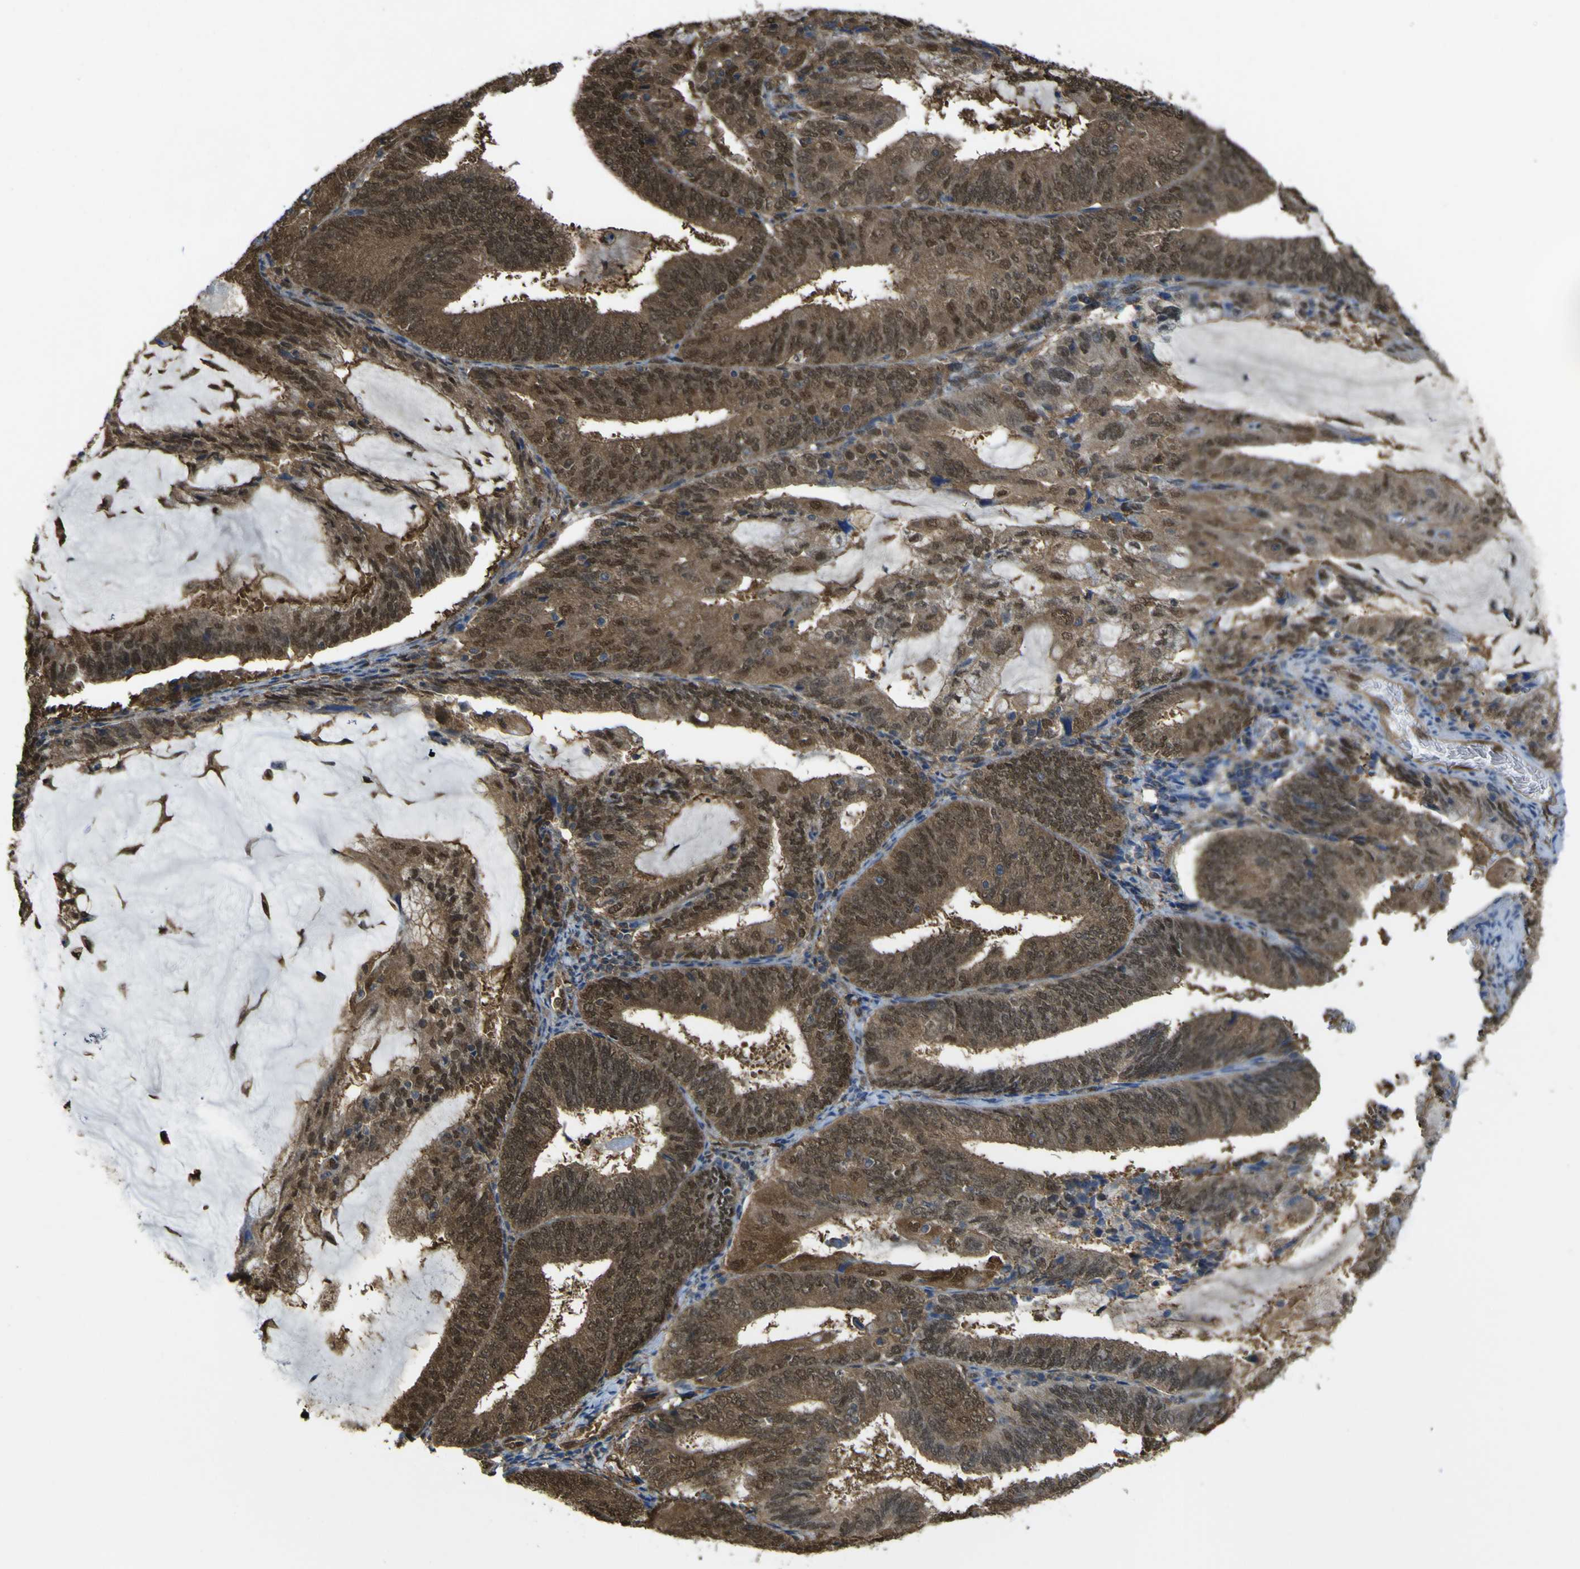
{"staining": {"intensity": "moderate", "quantity": ">75%", "location": "cytoplasmic/membranous,nuclear"}, "tissue": "endometrial cancer", "cell_type": "Tumor cells", "image_type": "cancer", "snomed": [{"axis": "morphology", "description": "Adenocarcinoma, NOS"}, {"axis": "topography", "description": "Endometrium"}], "caption": "Moderate cytoplasmic/membranous and nuclear protein staining is seen in about >75% of tumor cells in adenocarcinoma (endometrial).", "gene": "YWHAG", "patient": {"sex": "female", "age": 81}}